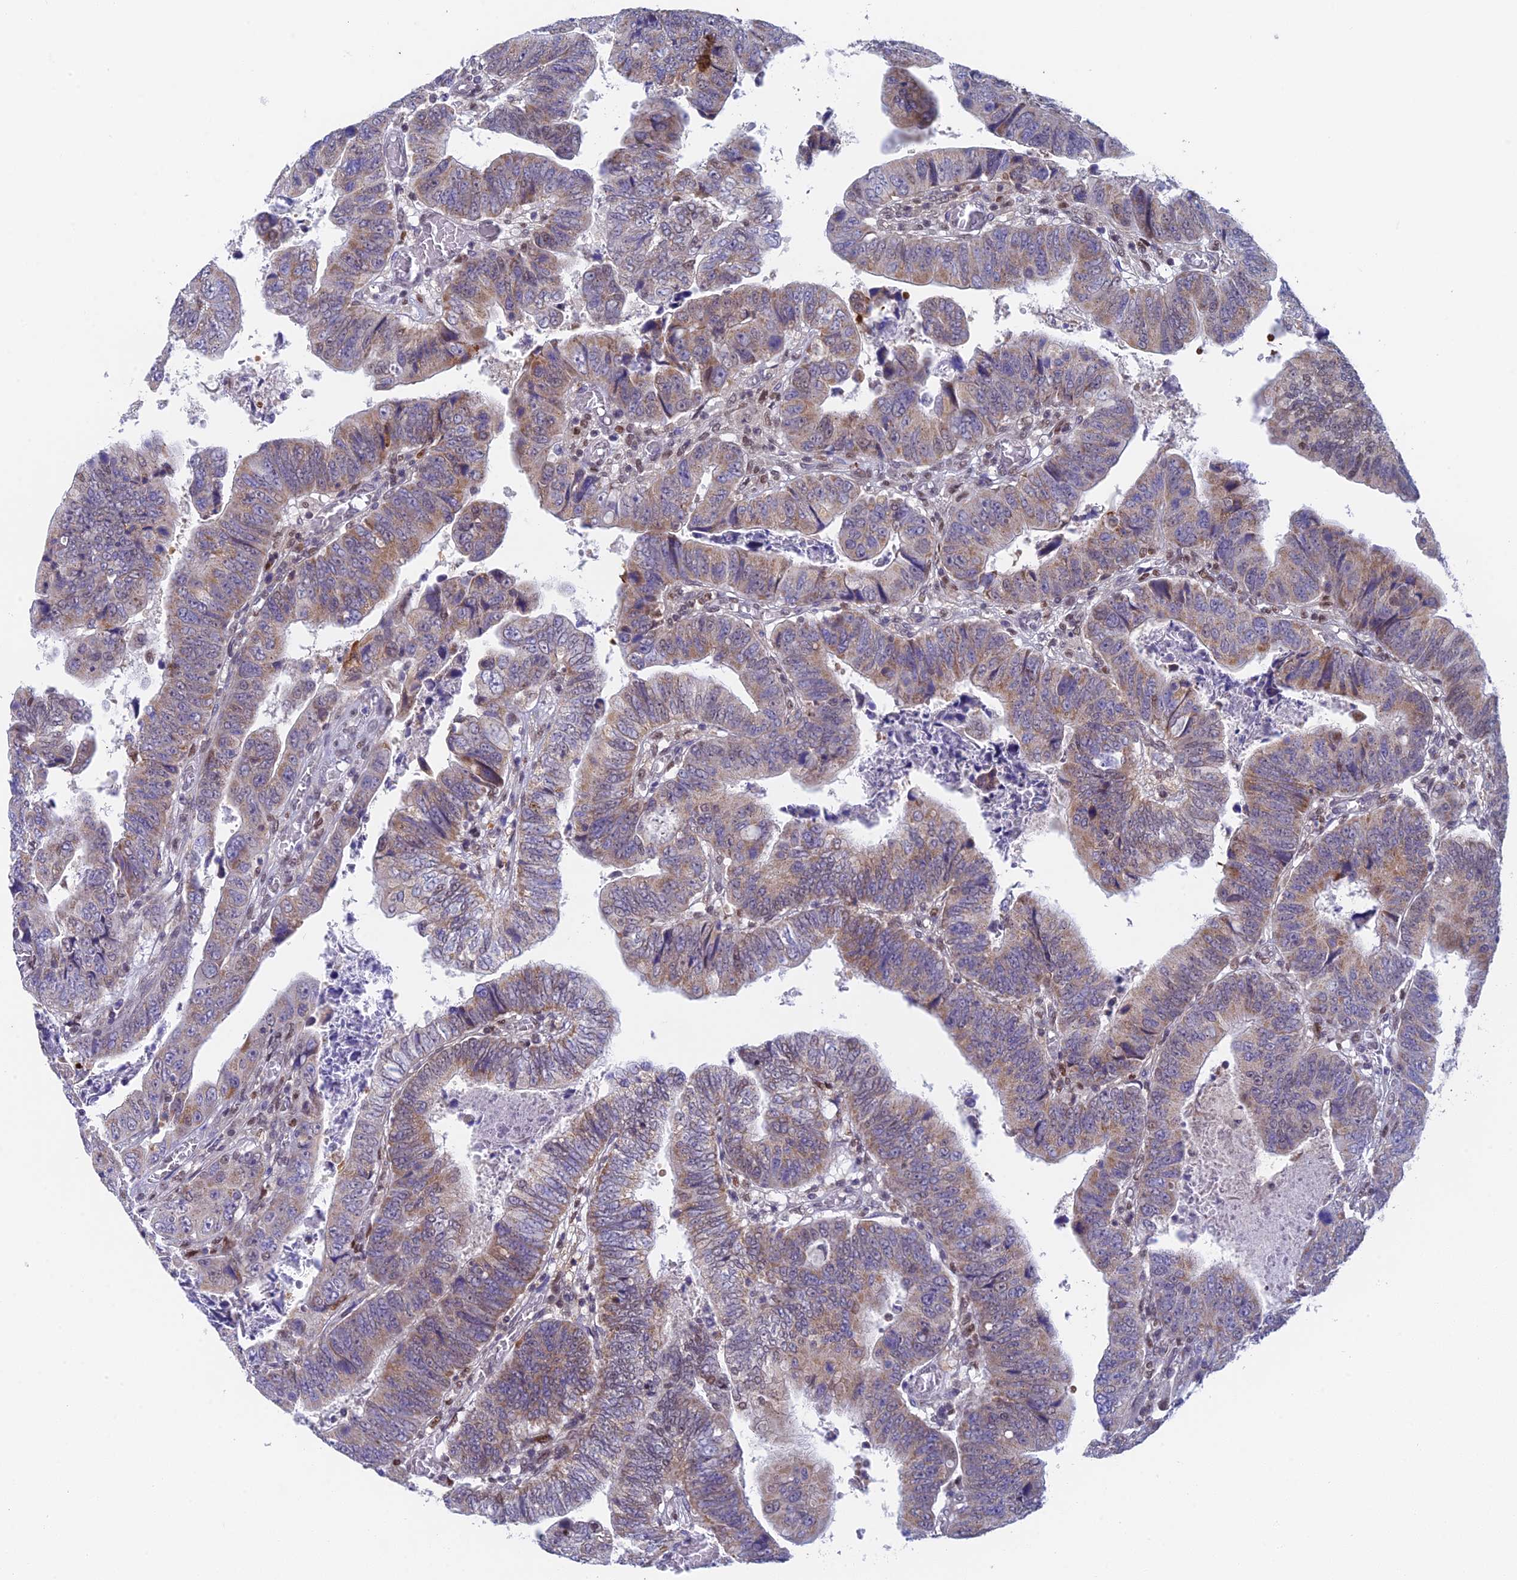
{"staining": {"intensity": "moderate", "quantity": ">75%", "location": "cytoplasmic/membranous,nuclear"}, "tissue": "colorectal cancer", "cell_type": "Tumor cells", "image_type": "cancer", "snomed": [{"axis": "morphology", "description": "Normal tissue, NOS"}, {"axis": "morphology", "description": "Adenocarcinoma, NOS"}, {"axis": "topography", "description": "Rectum"}], "caption": "Immunohistochemistry (IHC) histopathology image of neoplastic tissue: human colorectal adenocarcinoma stained using immunohistochemistry (IHC) exhibits medium levels of moderate protein expression localized specifically in the cytoplasmic/membranous and nuclear of tumor cells, appearing as a cytoplasmic/membranous and nuclear brown color.", "gene": "MRPL17", "patient": {"sex": "female", "age": 65}}